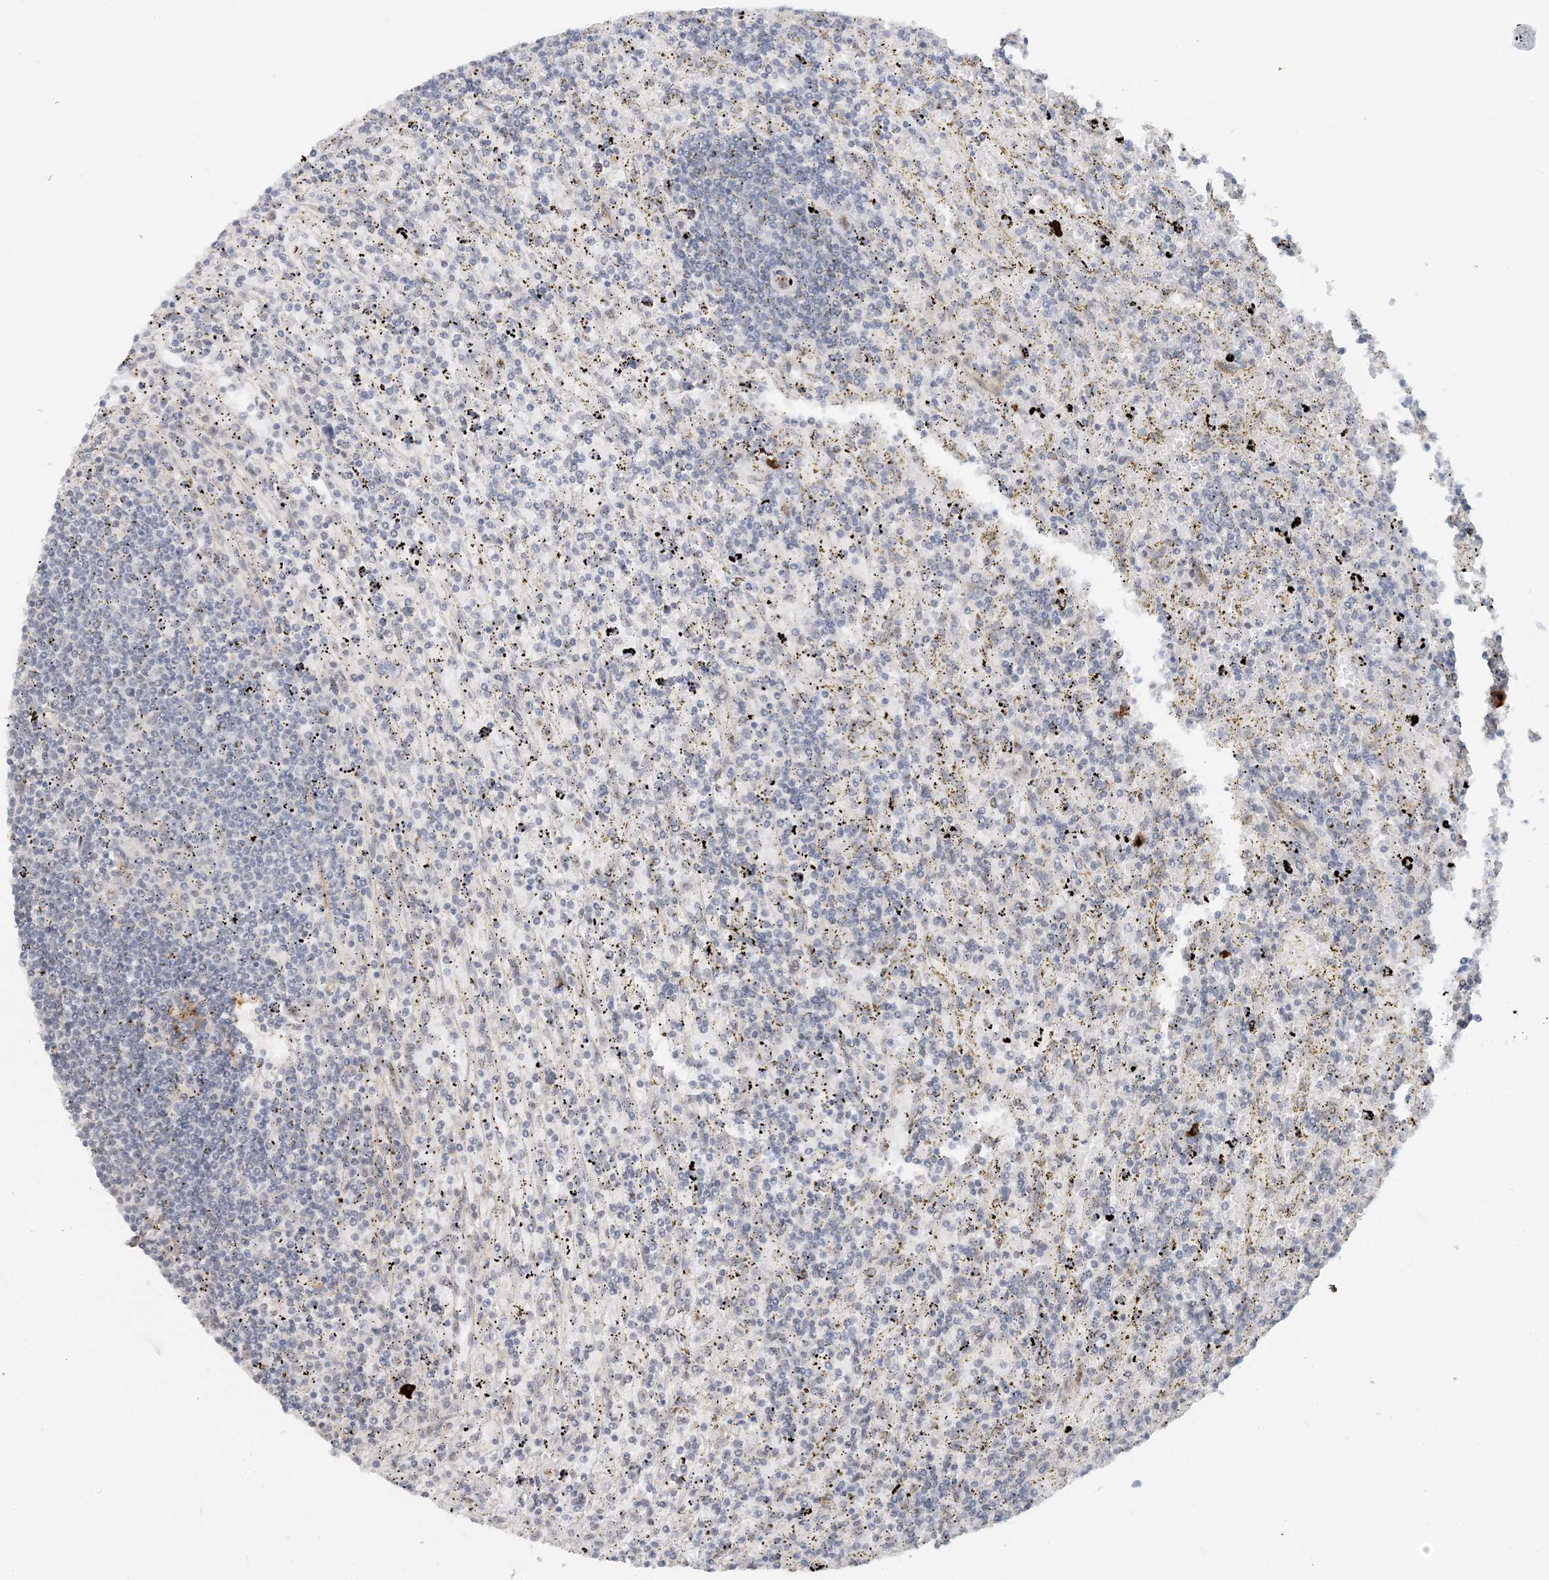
{"staining": {"intensity": "negative", "quantity": "none", "location": "none"}, "tissue": "lymphoma", "cell_type": "Tumor cells", "image_type": "cancer", "snomed": [{"axis": "morphology", "description": "Malignant lymphoma, non-Hodgkin's type, Low grade"}, {"axis": "topography", "description": "Spleen"}], "caption": "This is an immunohistochemistry histopathology image of human lymphoma. There is no expression in tumor cells.", "gene": "ZCCHC4", "patient": {"sex": "male", "age": 76}}